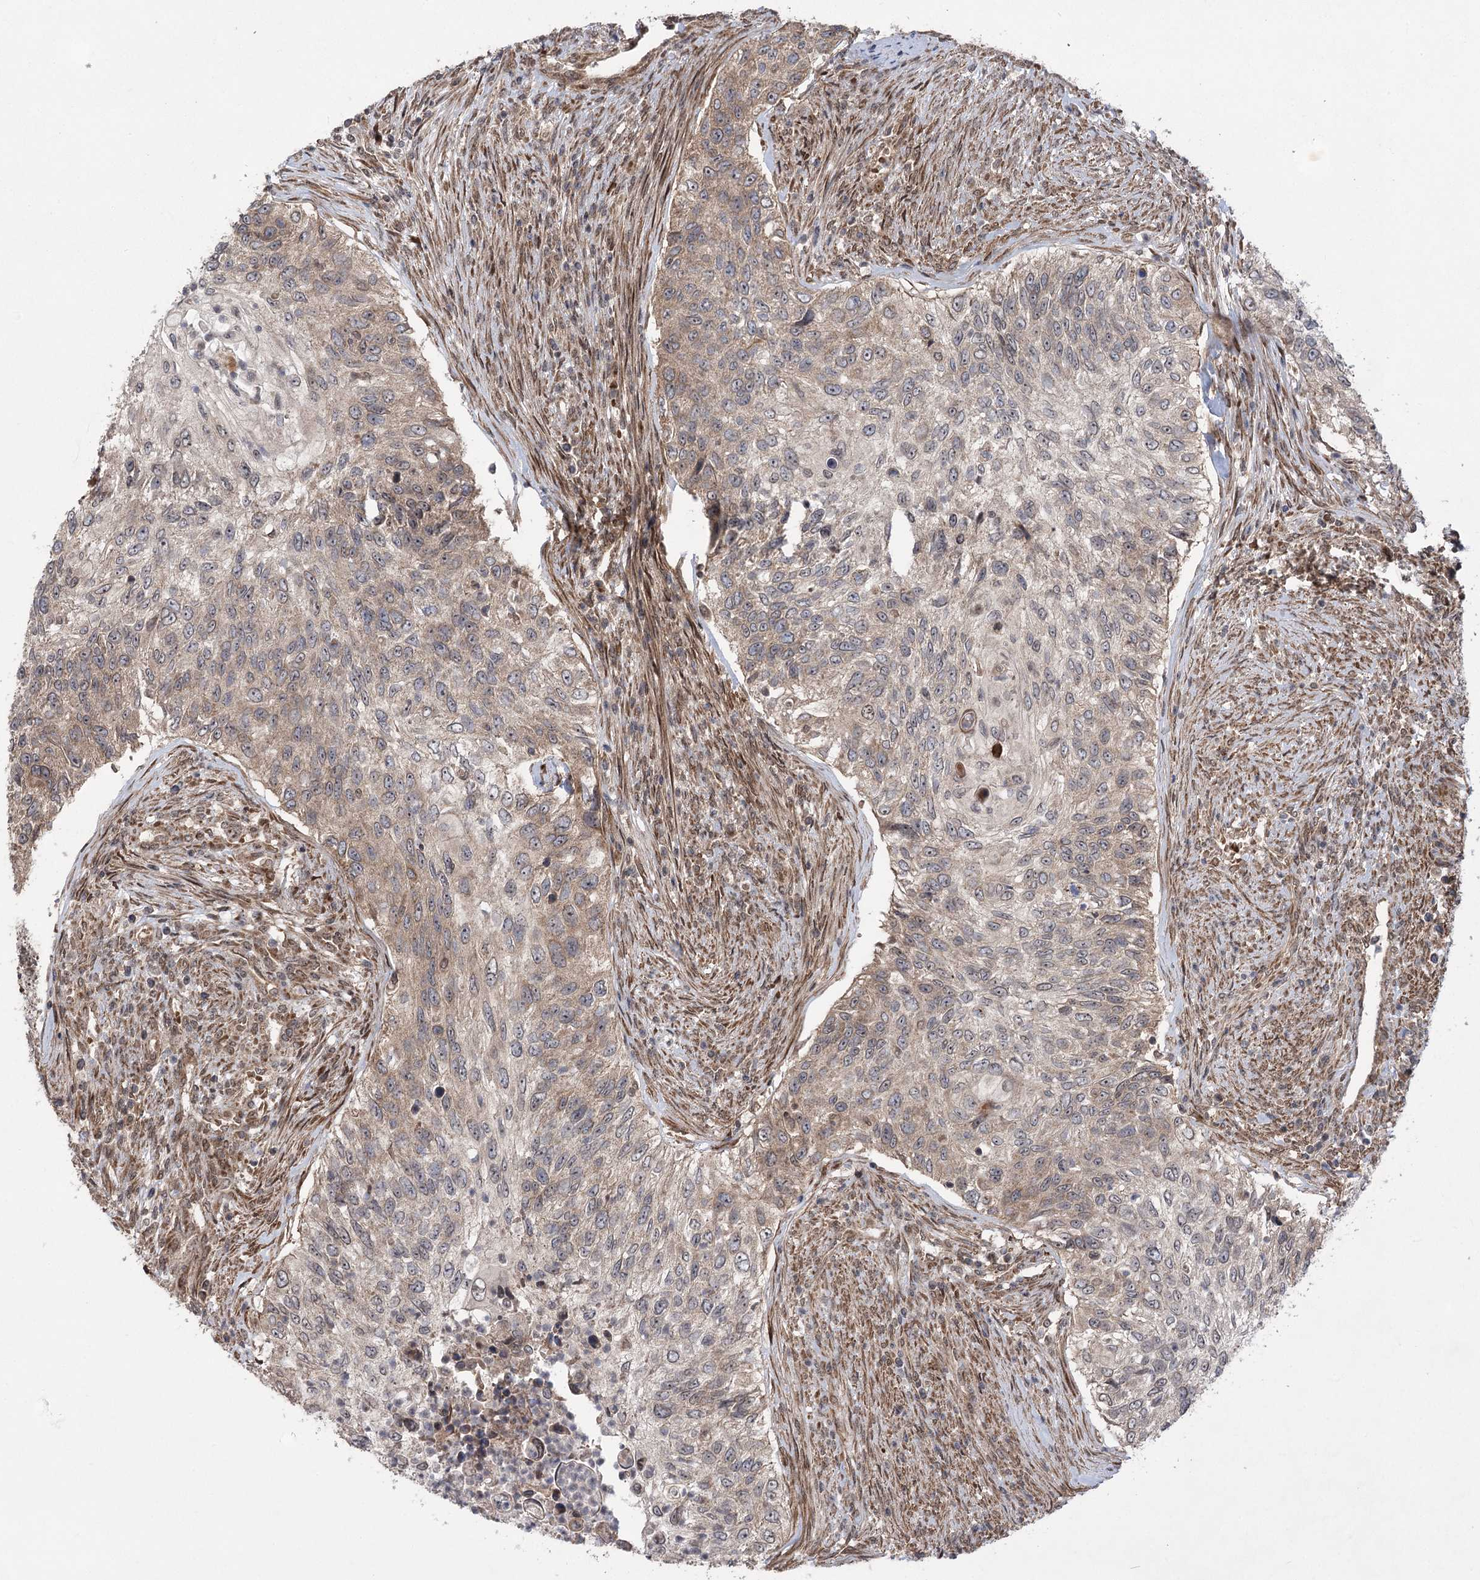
{"staining": {"intensity": "weak", "quantity": "25%-75%", "location": "cytoplasmic/membranous"}, "tissue": "urothelial cancer", "cell_type": "Tumor cells", "image_type": "cancer", "snomed": [{"axis": "morphology", "description": "Urothelial carcinoma, High grade"}, {"axis": "topography", "description": "Urinary bladder"}], "caption": "Immunohistochemical staining of human urothelial cancer shows low levels of weak cytoplasmic/membranous protein staining in about 25%-75% of tumor cells. (Stains: DAB (3,3'-diaminobenzidine) in brown, nuclei in blue, Microscopy: brightfield microscopy at high magnification).", "gene": "TENM2", "patient": {"sex": "female", "age": 60}}